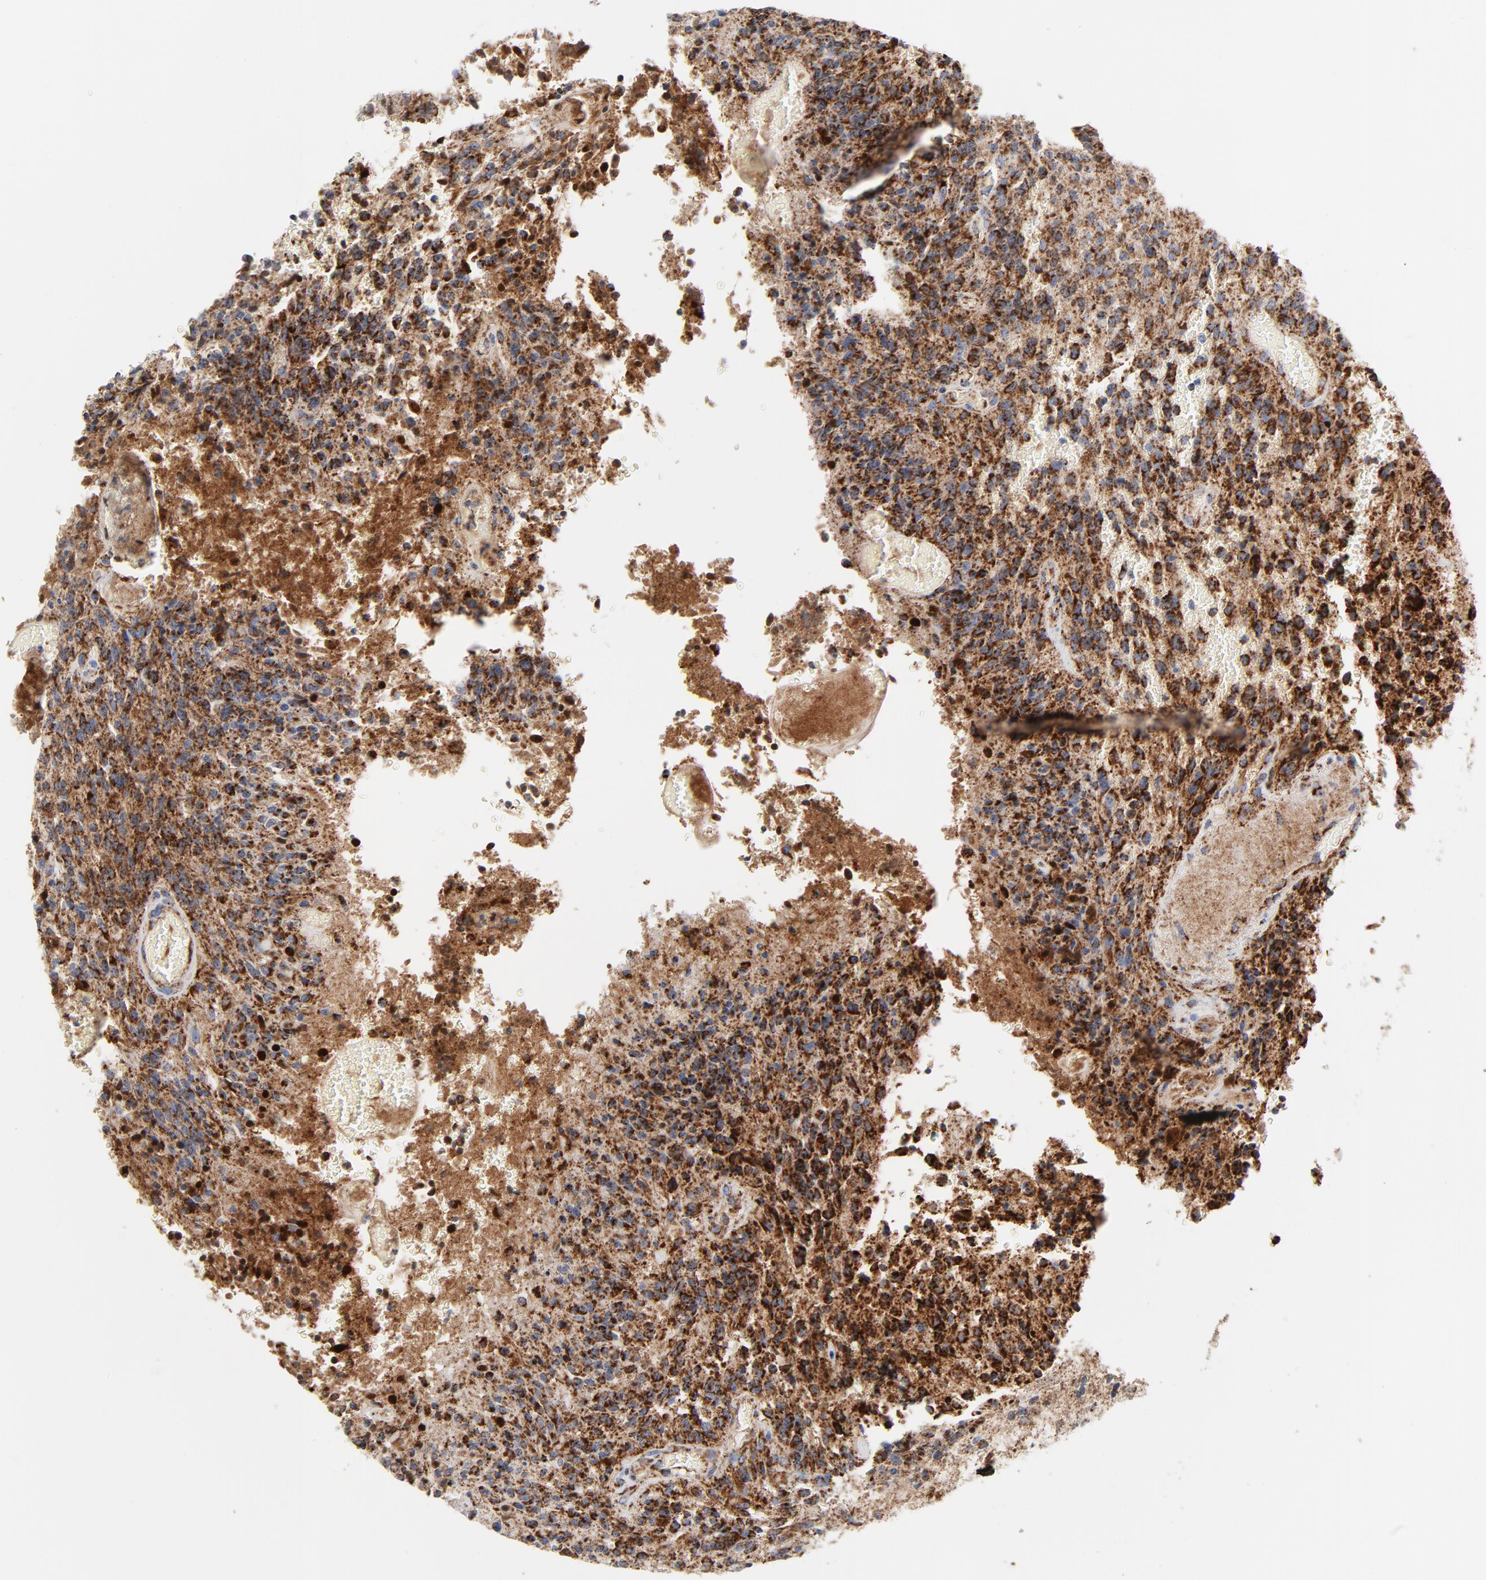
{"staining": {"intensity": "strong", "quantity": ">75%", "location": "cytoplasmic/membranous"}, "tissue": "glioma", "cell_type": "Tumor cells", "image_type": "cancer", "snomed": [{"axis": "morphology", "description": "Normal tissue, NOS"}, {"axis": "morphology", "description": "Glioma, malignant, High grade"}, {"axis": "topography", "description": "Cerebral cortex"}], "caption": "This is a micrograph of immunohistochemistry (IHC) staining of malignant high-grade glioma, which shows strong staining in the cytoplasmic/membranous of tumor cells.", "gene": "DIABLO", "patient": {"sex": "male", "age": 56}}